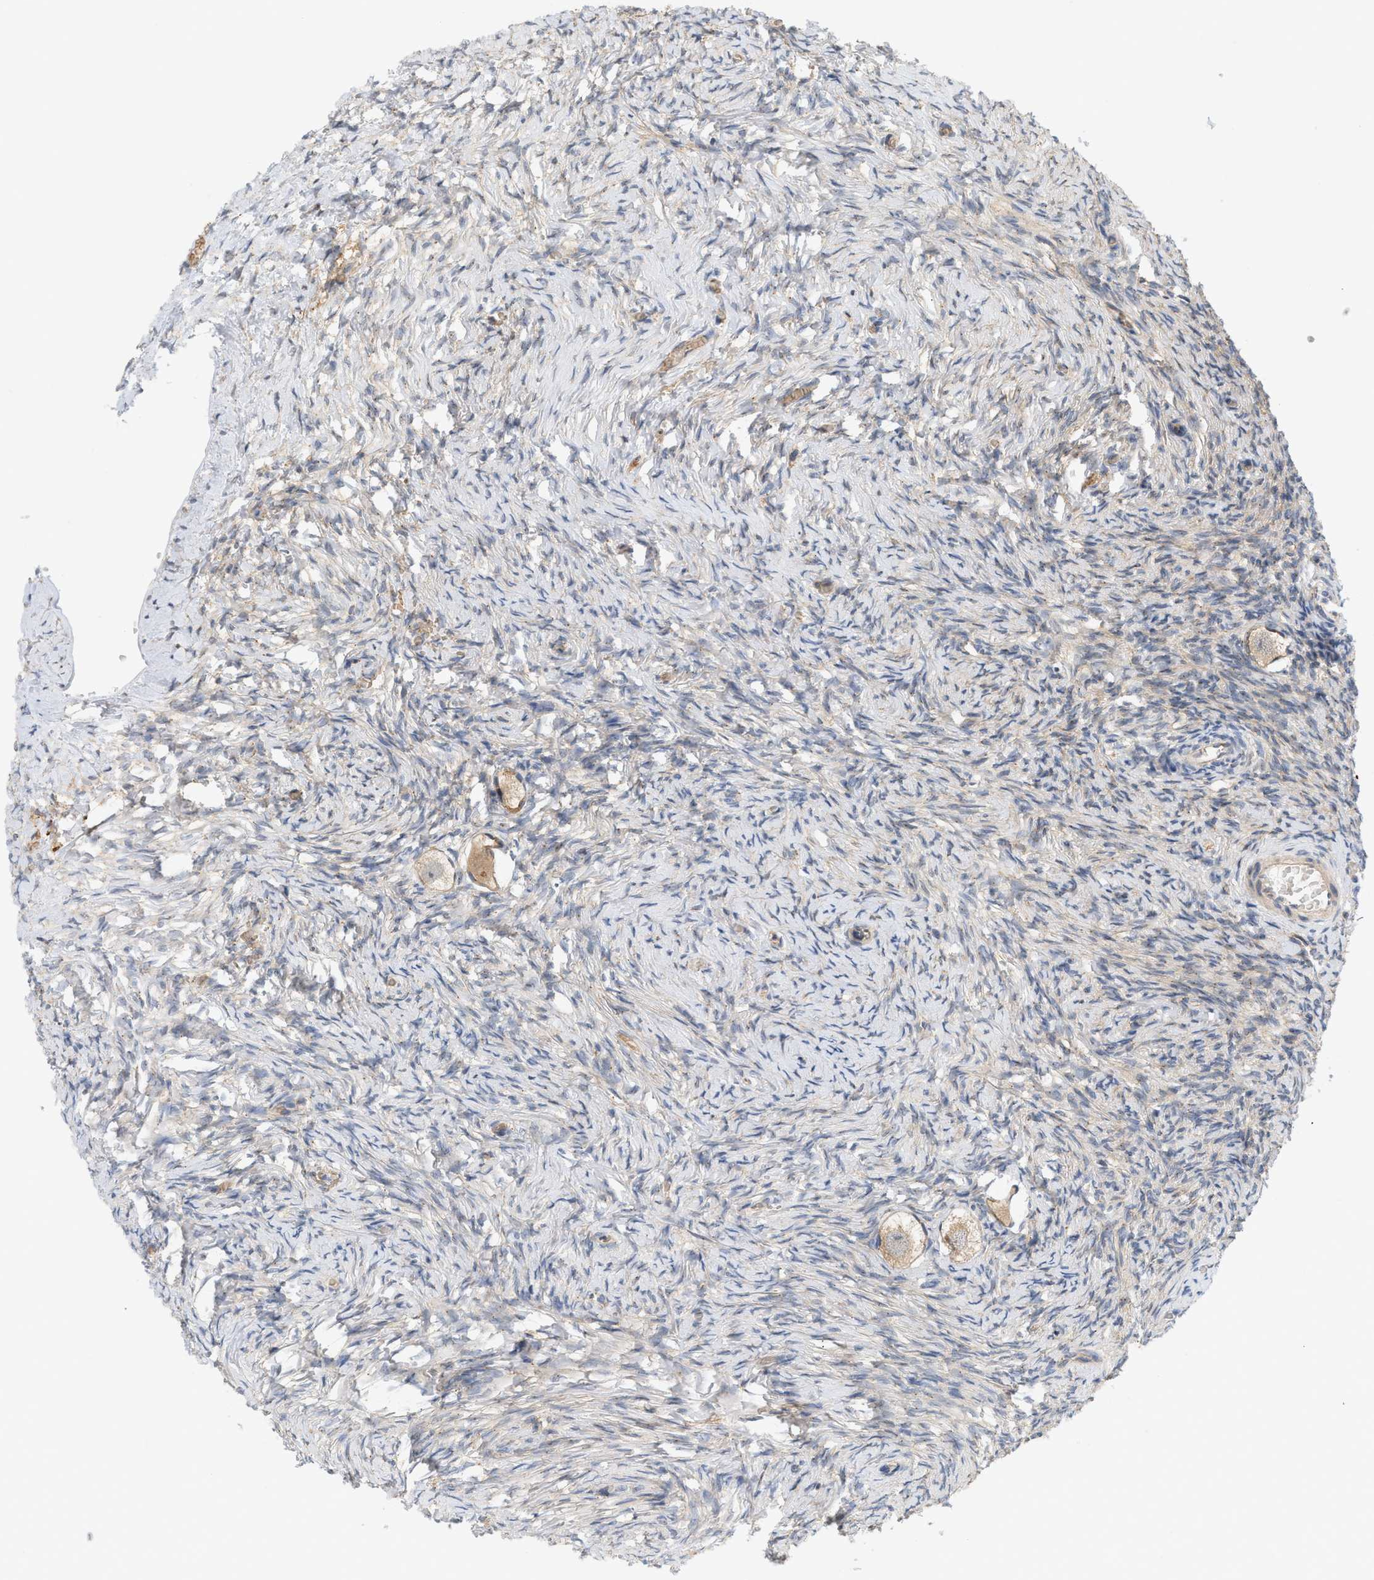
{"staining": {"intensity": "moderate", "quantity": ">75%", "location": "cytoplasmic/membranous"}, "tissue": "ovary", "cell_type": "Follicle cells", "image_type": "normal", "snomed": [{"axis": "morphology", "description": "Normal tissue, NOS"}, {"axis": "topography", "description": "Ovary"}], "caption": "The micrograph shows immunohistochemical staining of benign ovary. There is moderate cytoplasmic/membranous expression is present in about >75% of follicle cells. (brown staining indicates protein expression, while blue staining denotes nuclei).", "gene": "CTXN1", "patient": {"sex": "female", "age": 27}}